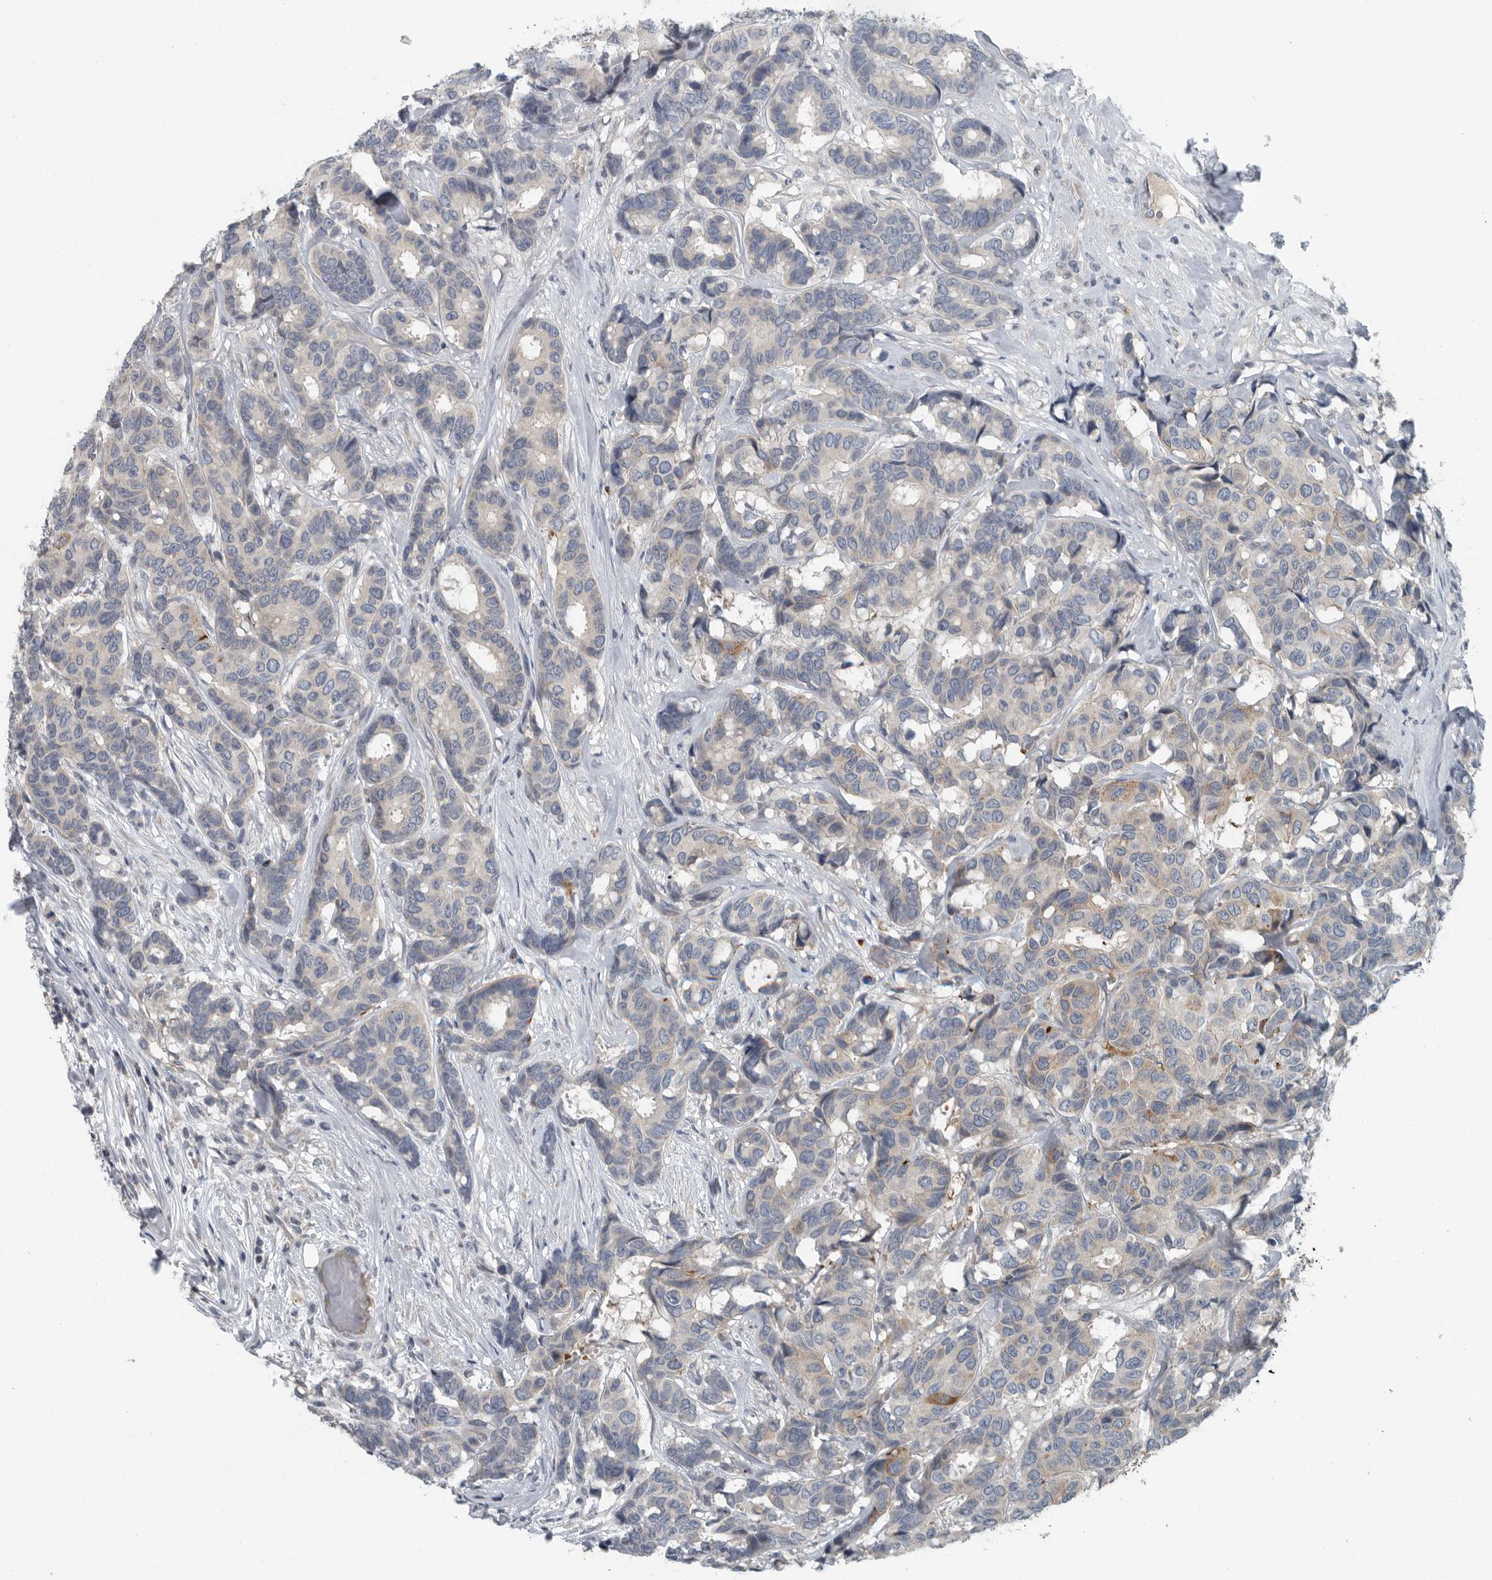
{"staining": {"intensity": "weak", "quantity": "25%-75%", "location": "cytoplasmic/membranous"}, "tissue": "breast cancer", "cell_type": "Tumor cells", "image_type": "cancer", "snomed": [{"axis": "morphology", "description": "Duct carcinoma"}, {"axis": "topography", "description": "Breast"}], "caption": "IHC (DAB (3,3'-diaminobenzidine)) staining of breast cancer (intraductal carcinoma) exhibits weak cytoplasmic/membranous protein staining in approximately 25%-75% of tumor cells.", "gene": "MPP3", "patient": {"sex": "female", "age": 87}}